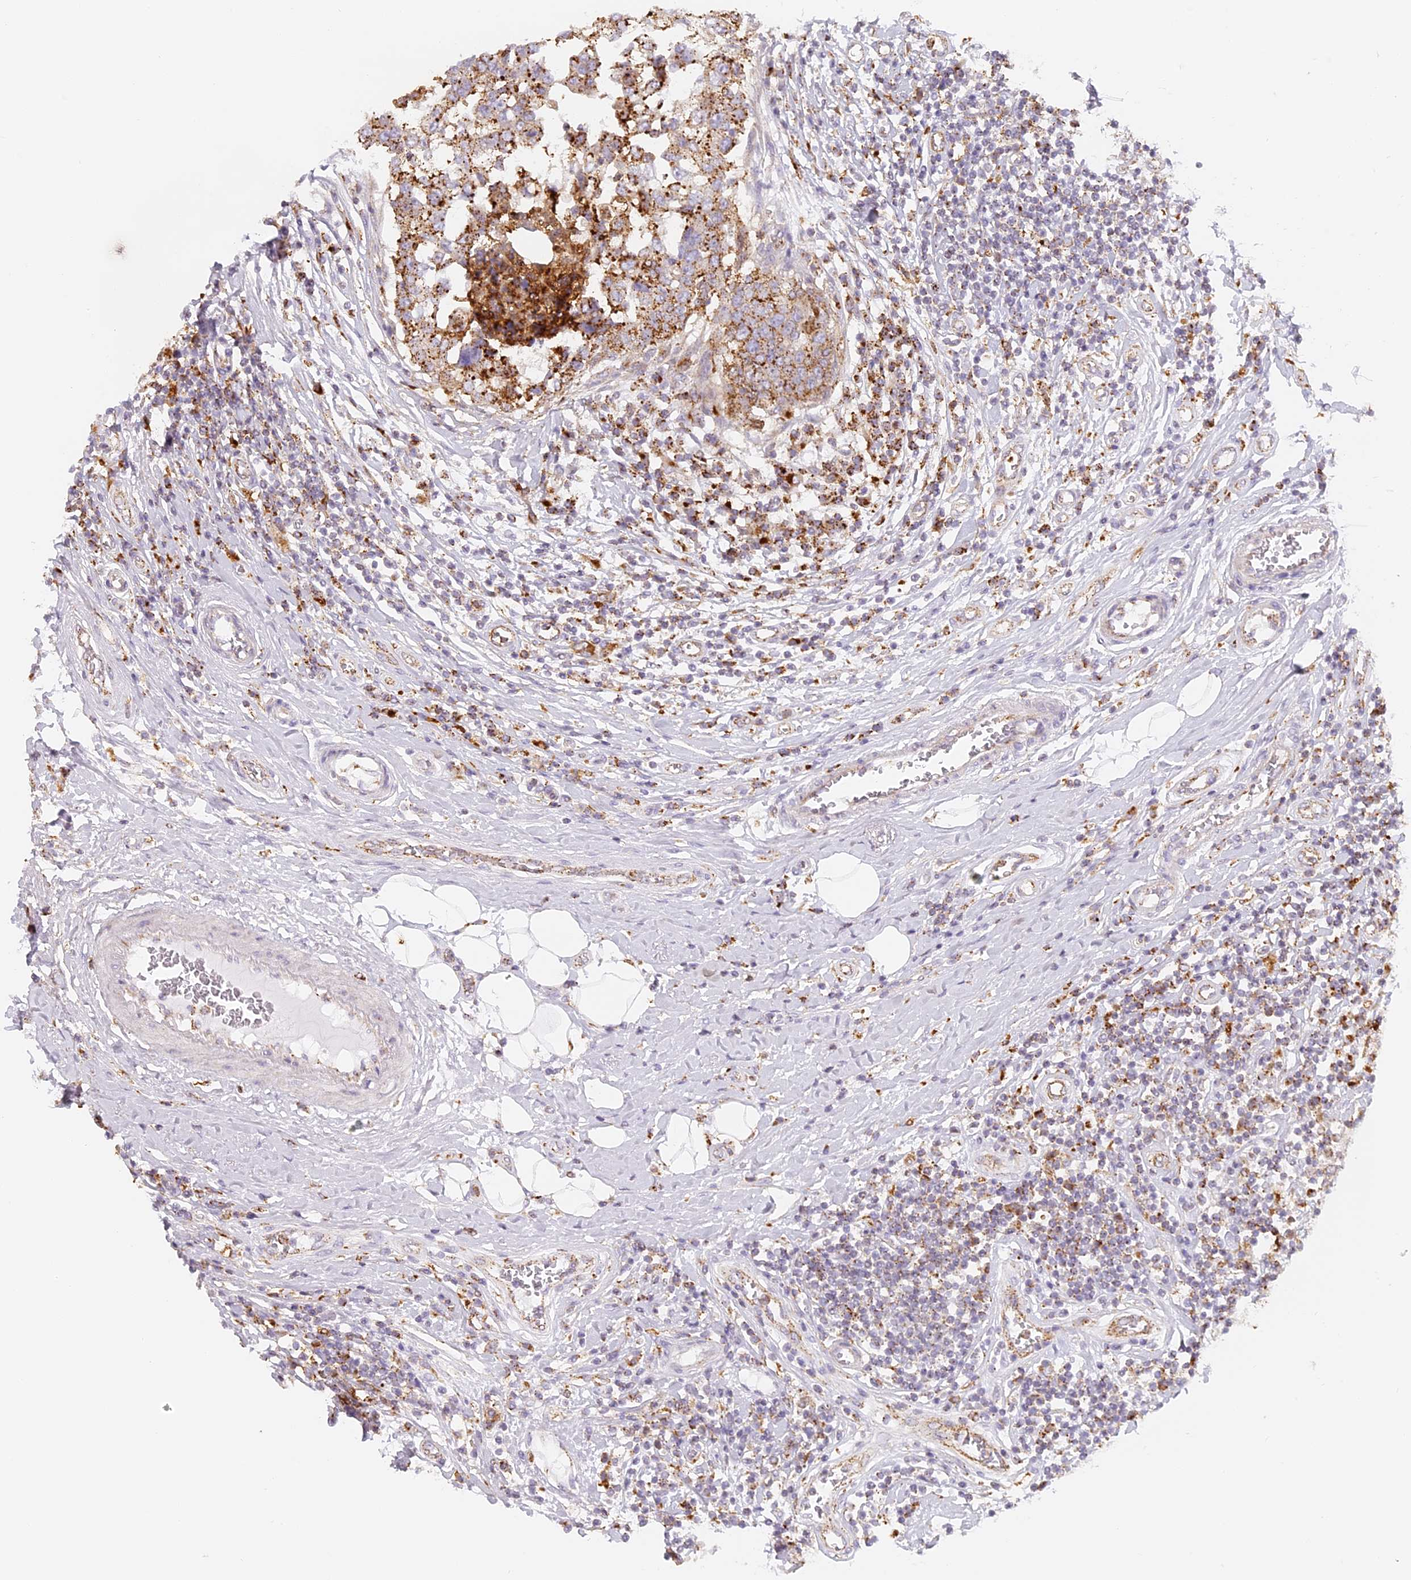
{"staining": {"intensity": "moderate", "quantity": ">75%", "location": "cytoplasmic/membranous"}, "tissue": "breast cancer", "cell_type": "Tumor cells", "image_type": "cancer", "snomed": [{"axis": "morphology", "description": "Duct carcinoma"}, {"axis": "topography", "description": "Breast"}], "caption": "Immunohistochemical staining of human breast intraductal carcinoma displays medium levels of moderate cytoplasmic/membranous staining in approximately >75% of tumor cells.", "gene": "LAMP2", "patient": {"sex": "female", "age": 27}}